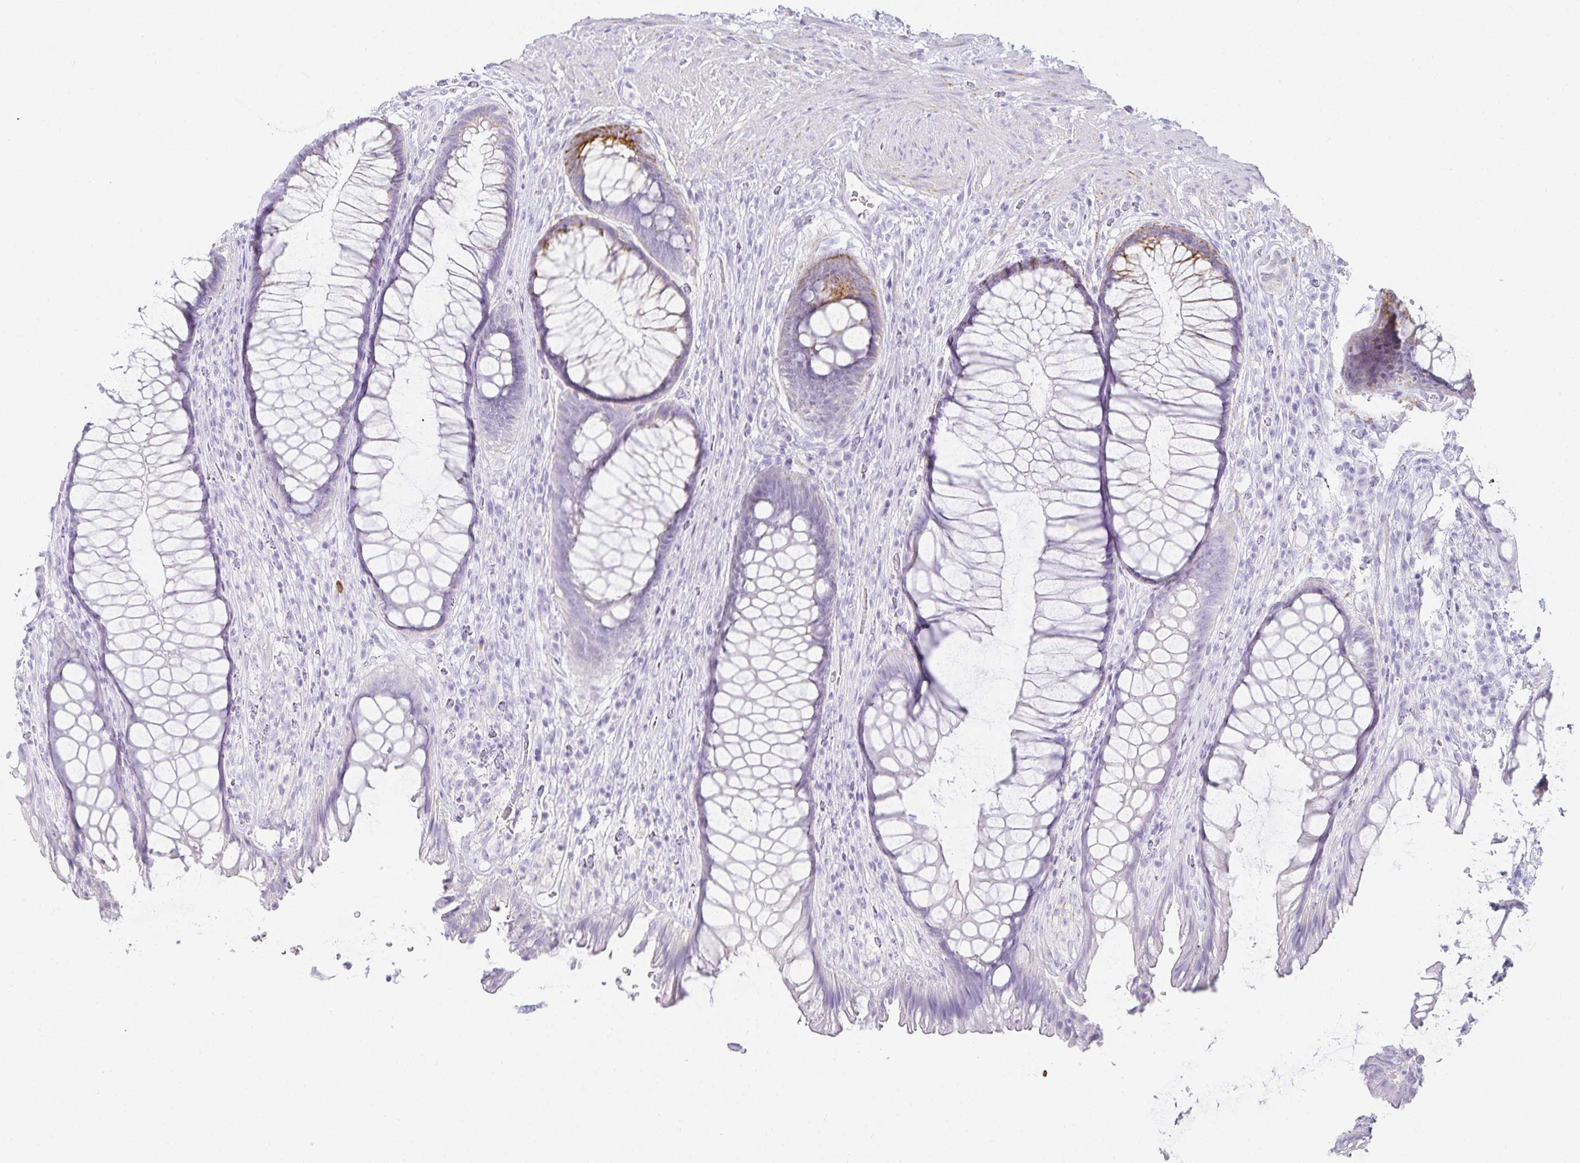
{"staining": {"intensity": "moderate", "quantity": "<25%", "location": "cytoplasmic/membranous"}, "tissue": "rectum", "cell_type": "Glandular cells", "image_type": "normal", "snomed": [{"axis": "morphology", "description": "Normal tissue, NOS"}, {"axis": "topography", "description": "Rectum"}], "caption": "DAB immunohistochemical staining of normal rectum displays moderate cytoplasmic/membranous protein expression in about <25% of glandular cells.", "gene": "GP2", "patient": {"sex": "male", "age": 53}}